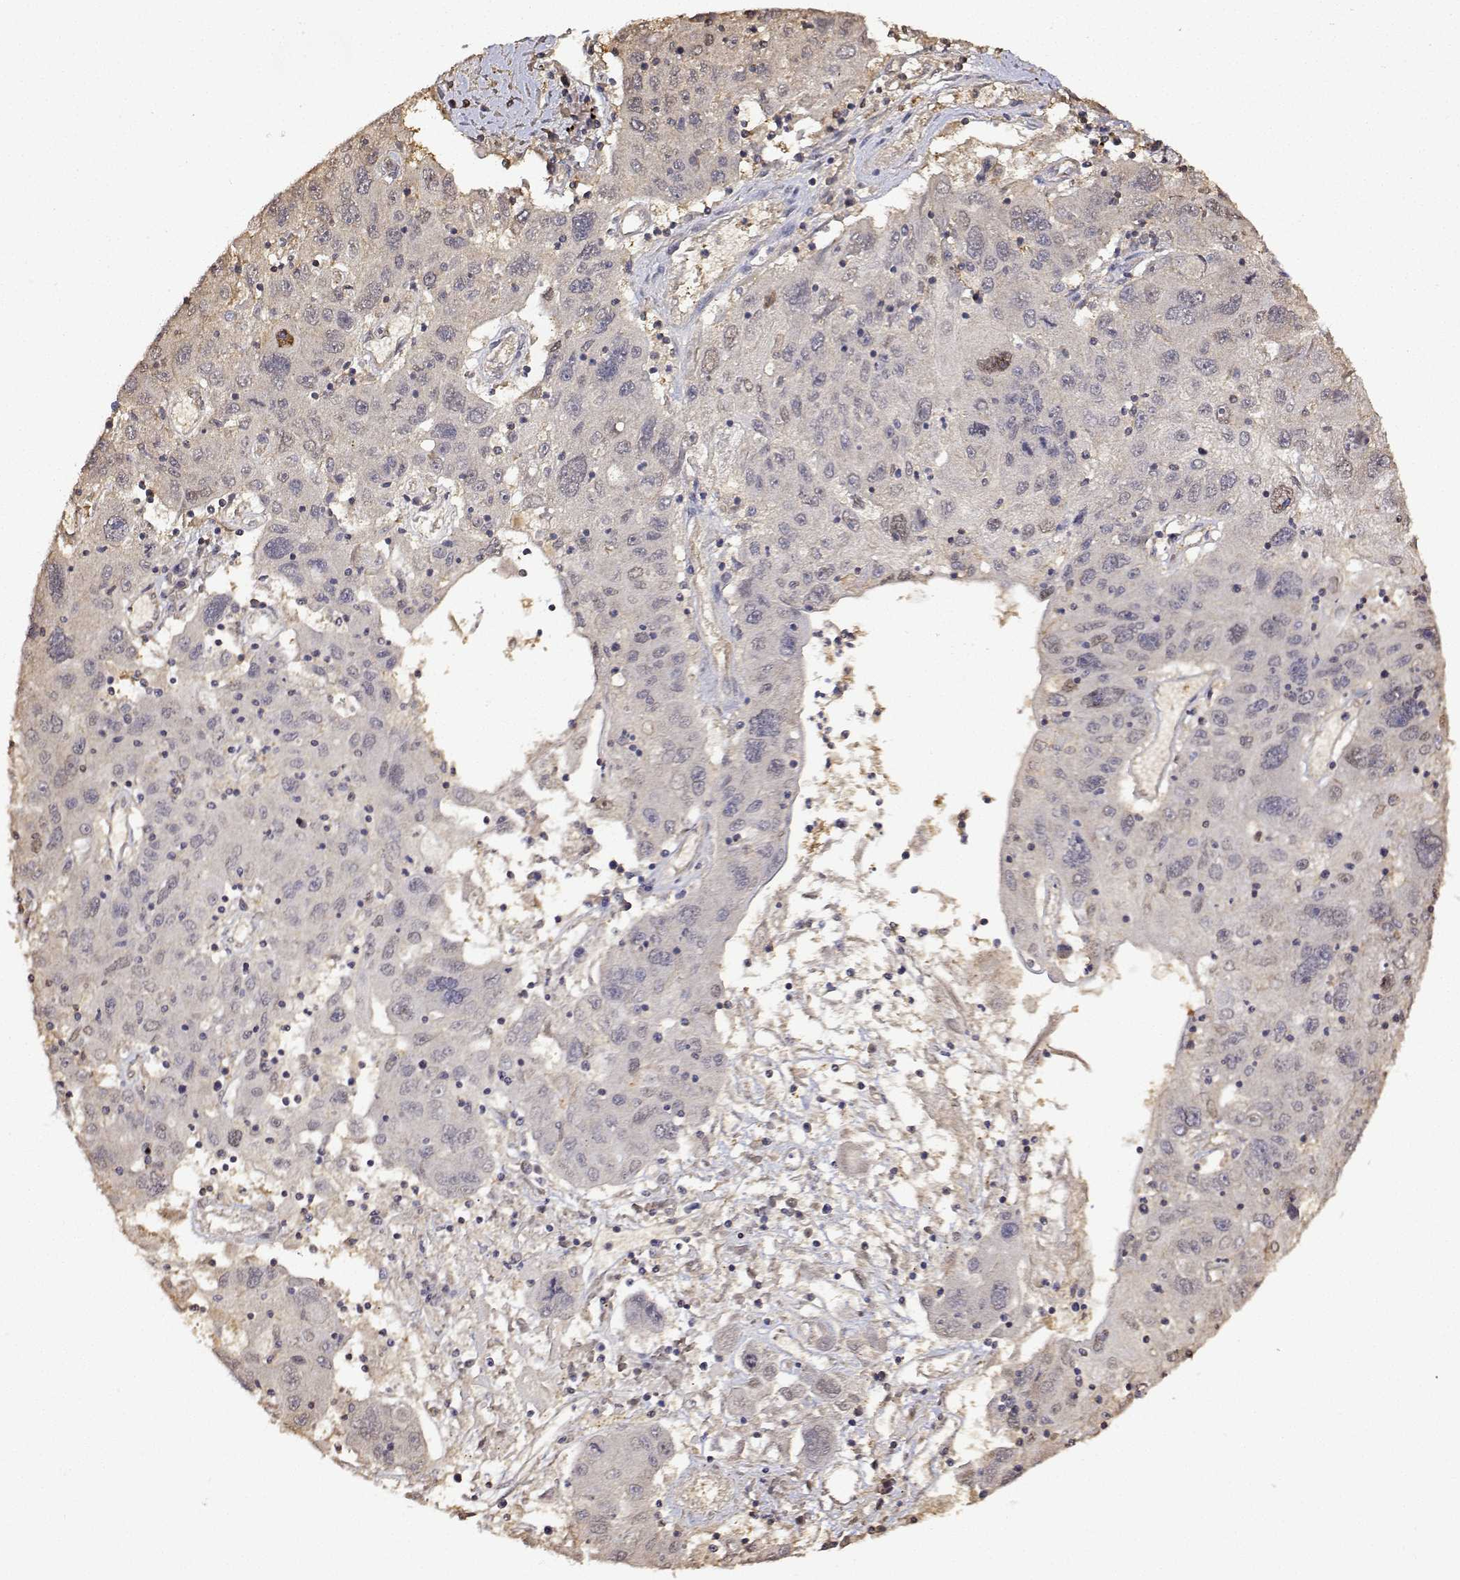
{"staining": {"intensity": "negative", "quantity": "none", "location": "none"}, "tissue": "stomach cancer", "cell_type": "Tumor cells", "image_type": "cancer", "snomed": [{"axis": "morphology", "description": "Adenocarcinoma, NOS"}, {"axis": "topography", "description": "Stomach"}], "caption": "IHC image of human stomach adenocarcinoma stained for a protein (brown), which shows no expression in tumor cells.", "gene": "TPI1", "patient": {"sex": "male", "age": 56}}